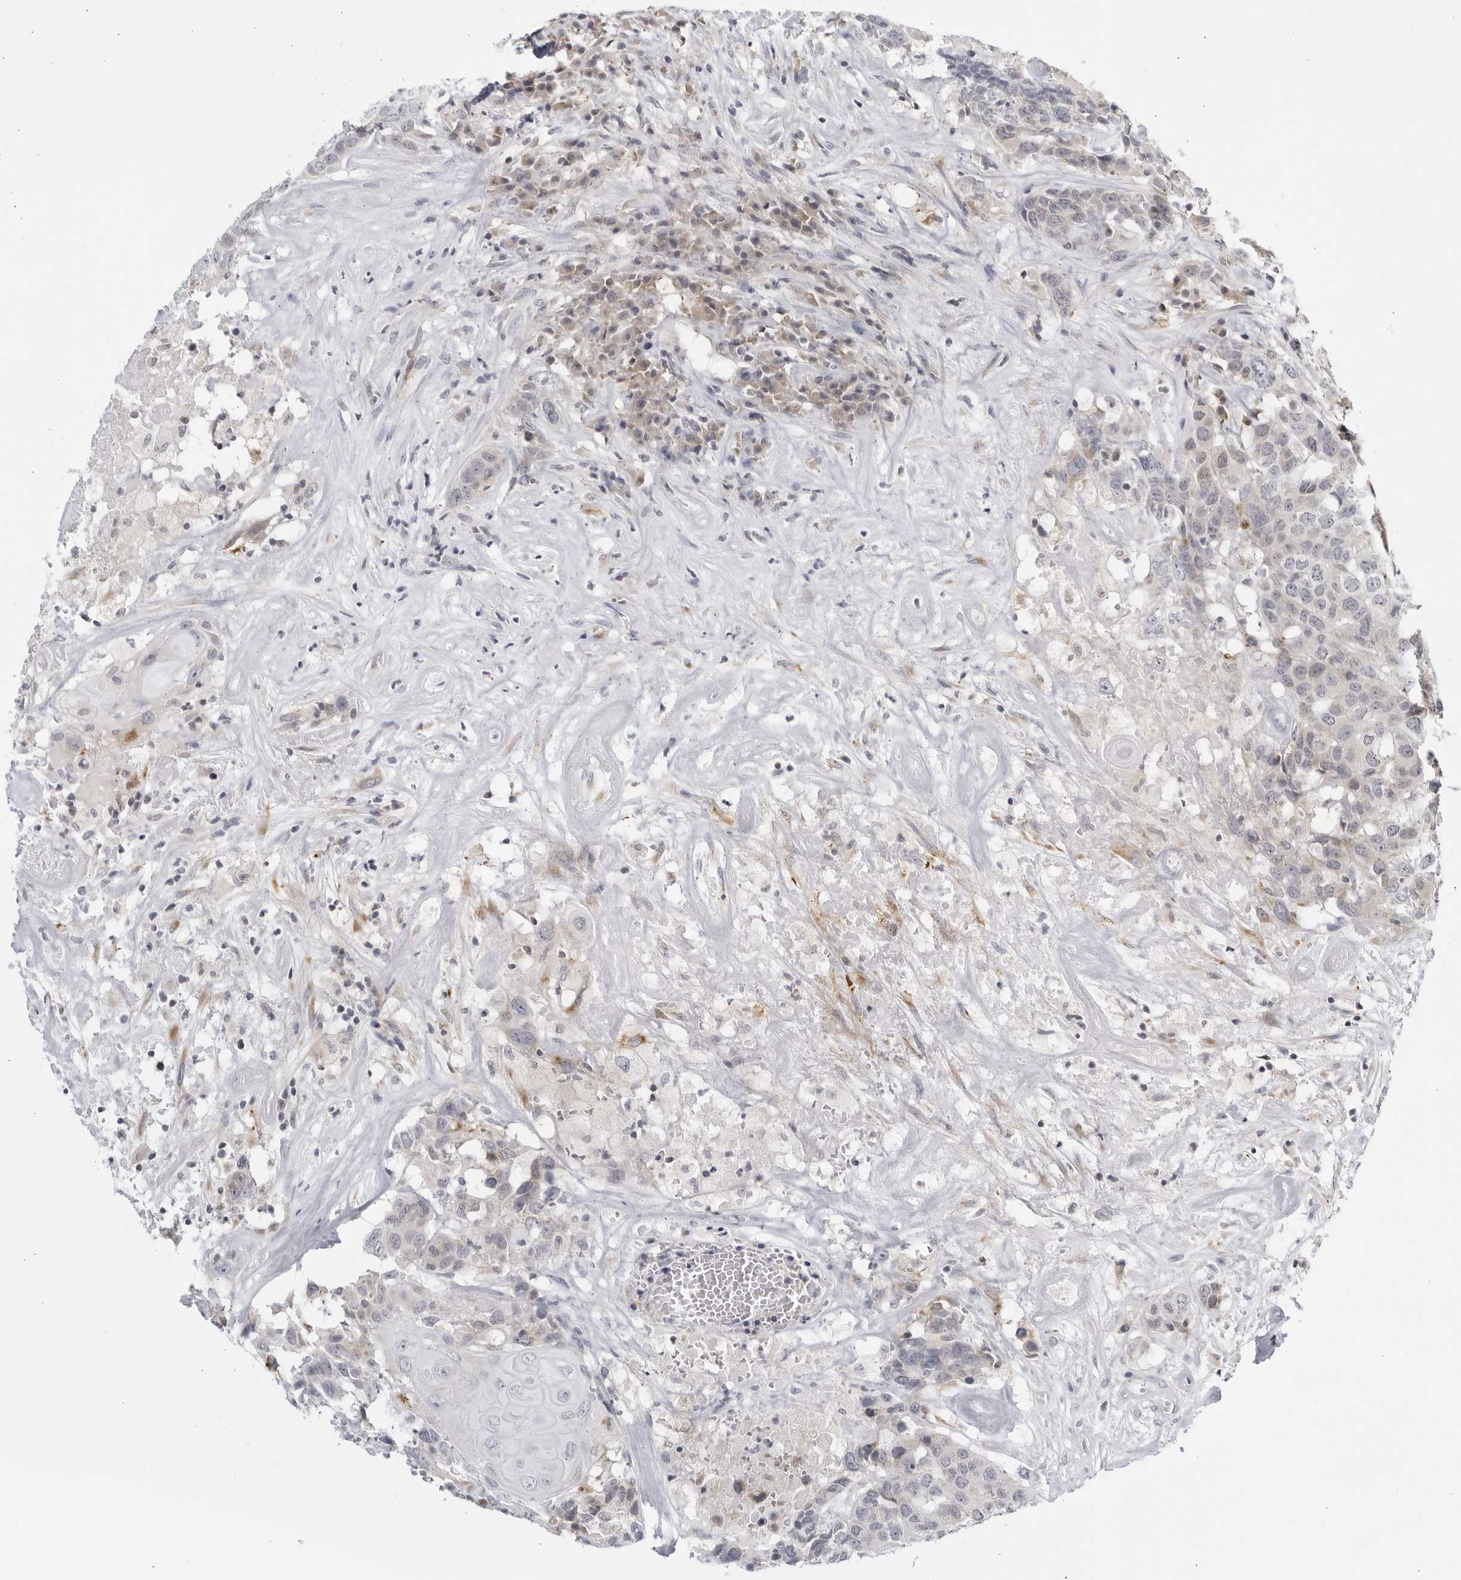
{"staining": {"intensity": "negative", "quantity": "none", "location": "none"}, "tissue": "head and neck cancer", "cell_type": "Tumor cells", "image_type": "cancer", "snomed": [{"axis": "morphology", "description": "Squamous cell carcinoma, NOS"}, {"axis": "topography", "description": "Head-Neck"}], "caption": "Head and neck squamous cell carcinoma stained for a protein using immunohistochemistry exhibits no staining tumor cells.", "gene": "CNBD1", "patient": {"sex": "male", "age": 66}}